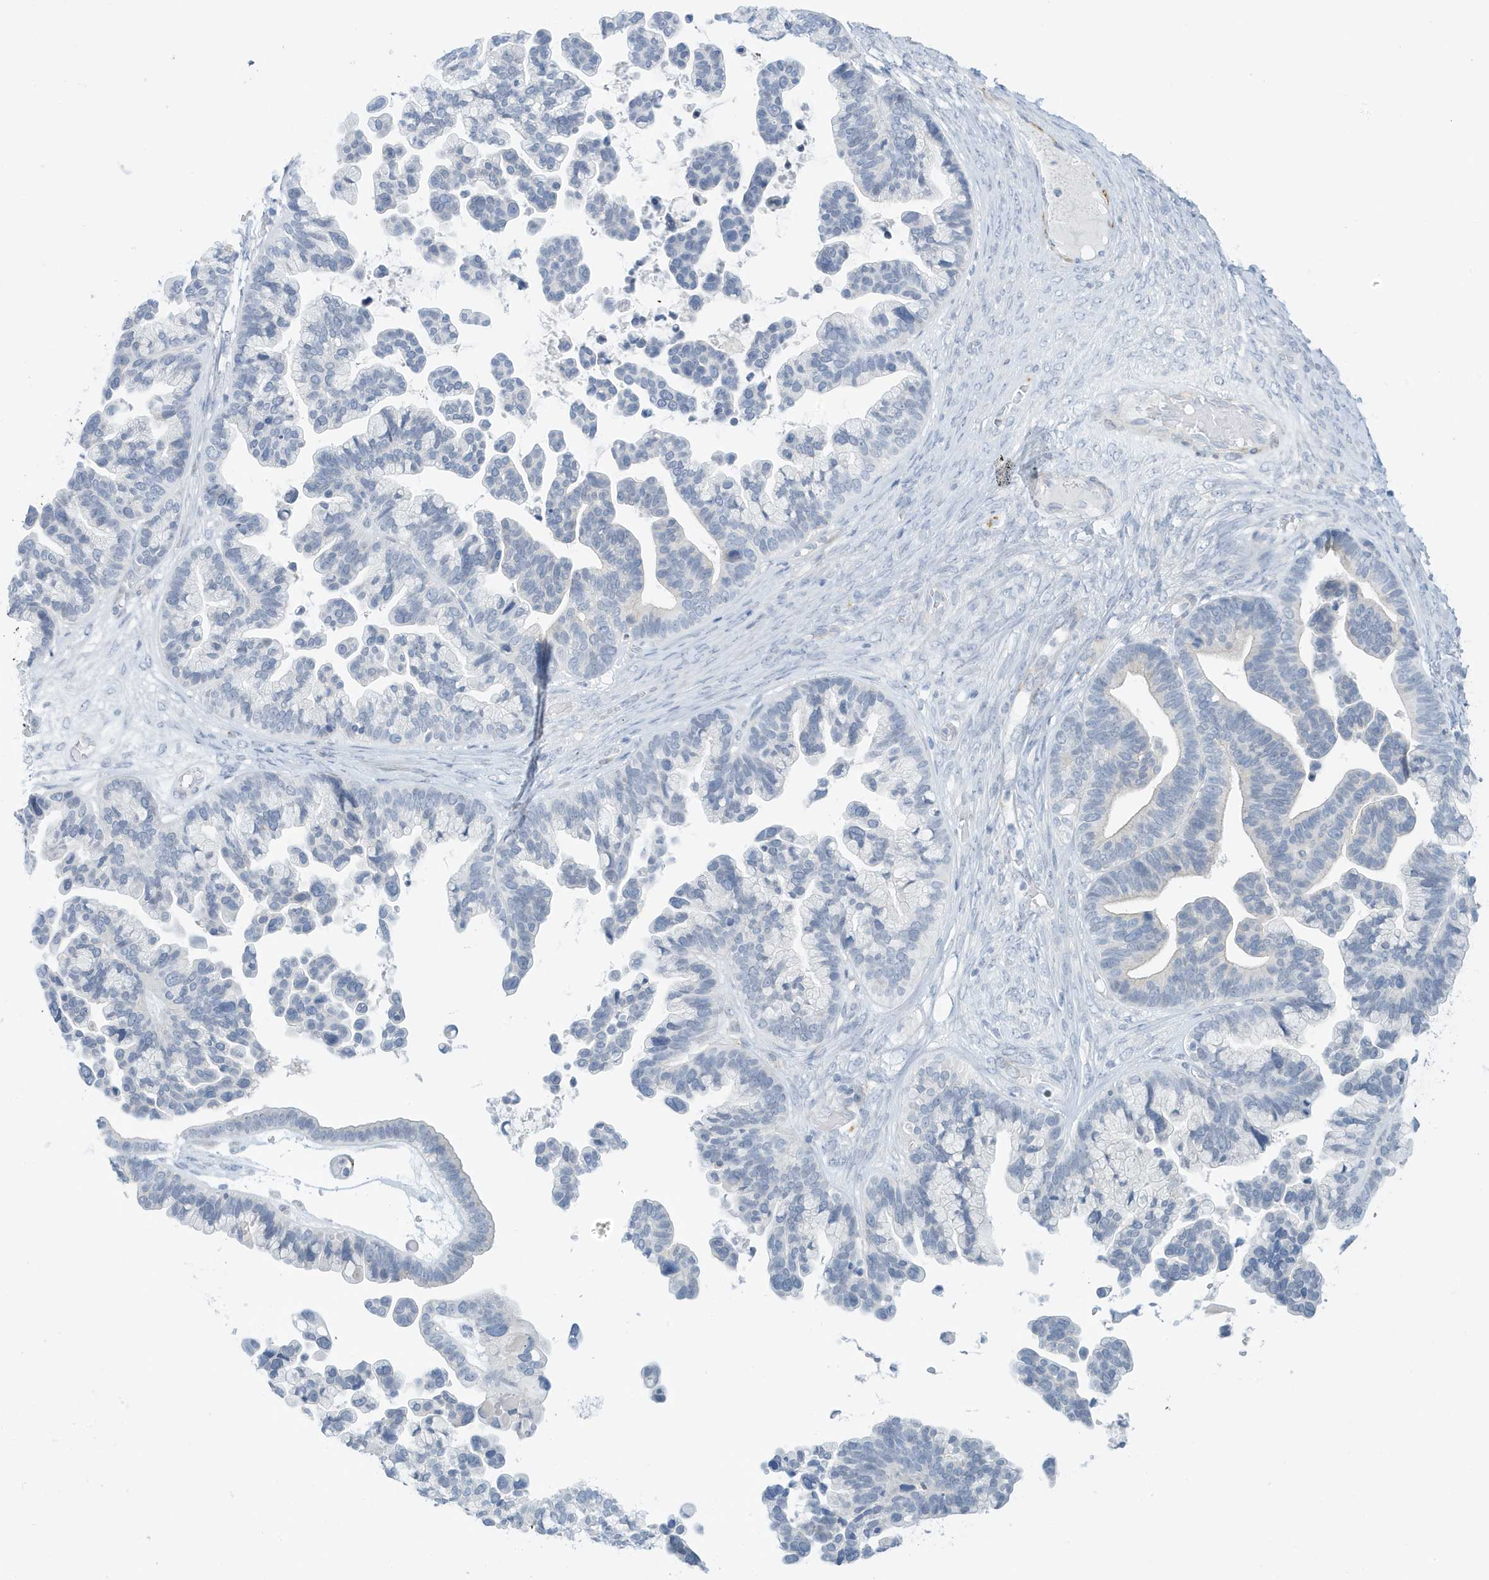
{"staining": {"intensity": "negative", "quantity": "none", "location": "none"}, "tissue": "ovarian cancer", "cell_type": "Tumor cells", "image_type": "cancer", "snomed": [{"axis": "morphology", "description": "Cystadenocarcinoma, serous, NOS"}, {"axis": "topography", "description": "Ovary"}], "caption": "Human ovarian serous cystadenocarcinoma stained for a protein using immunohistochemistry (IHC) exhibits no staining in tumor cells.", "gene": "PERM1", "patient": {"sex": "female", "age": 56}}